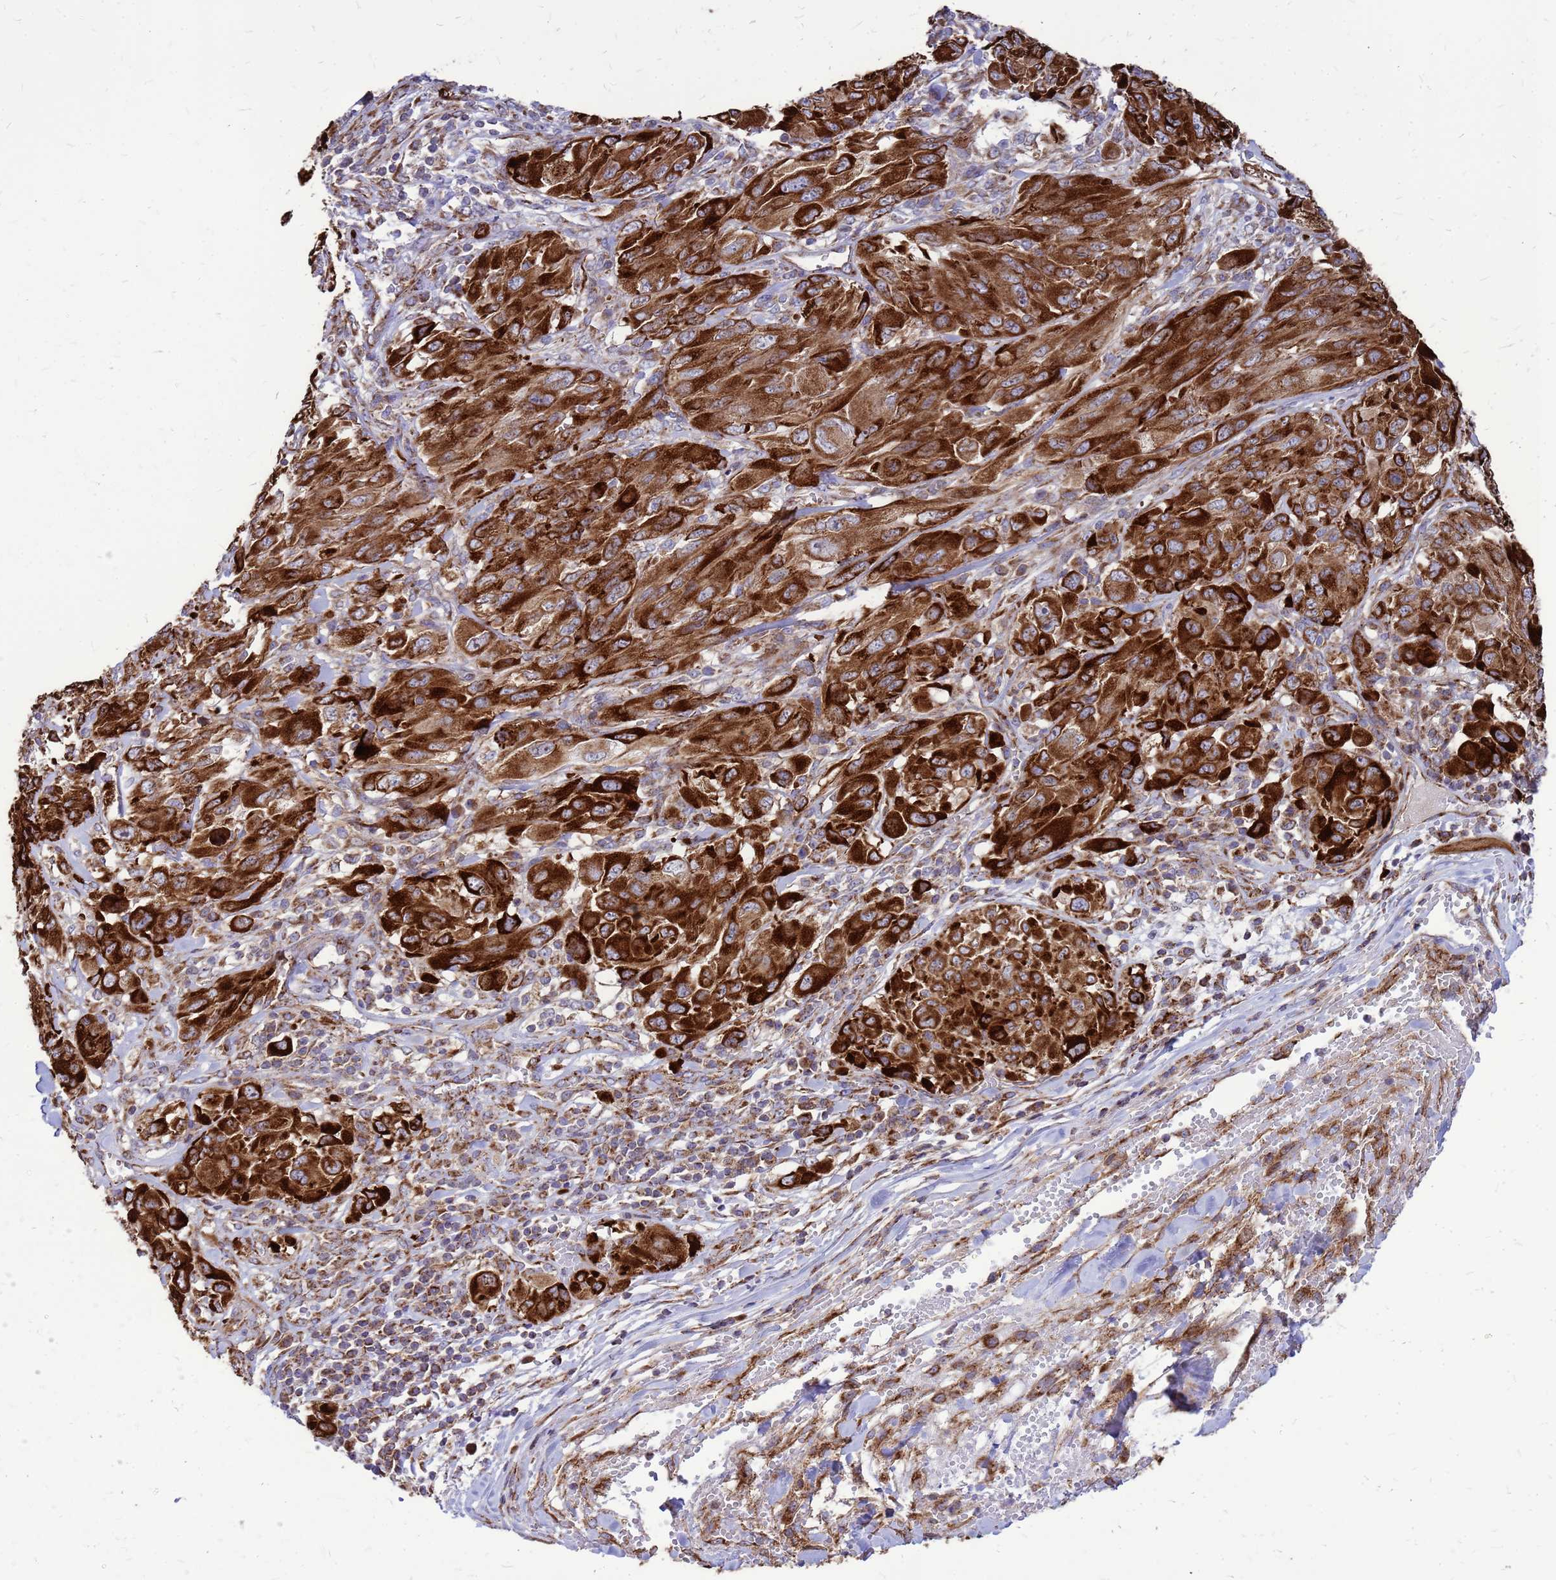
{"staining": {"intensity": "strong", "quantity": ">75%", "location": "cytoplasmic/membranous"}, "tissue": "melanoma", "cell_type": "Tumor cells", "image_type": "cancer", "snomed": [{"axis": "morphology", "description": "Malignant melanoma, NOS"}, {"axis": "topography", "description": "Skin"}], "caption": "Tumor cells demonstrate strong cytoplasmic/membranous staining in about >75% of cells in malignant melanoma. The protein of interest is stained brown, and the nuclei are stained in blue (DAB (3,3'-diaminobenzidine) IHC with brightfield microscopy, high magnification).", "gene": "FSTL4", "patient": {"sex": "female", "age": 91}}